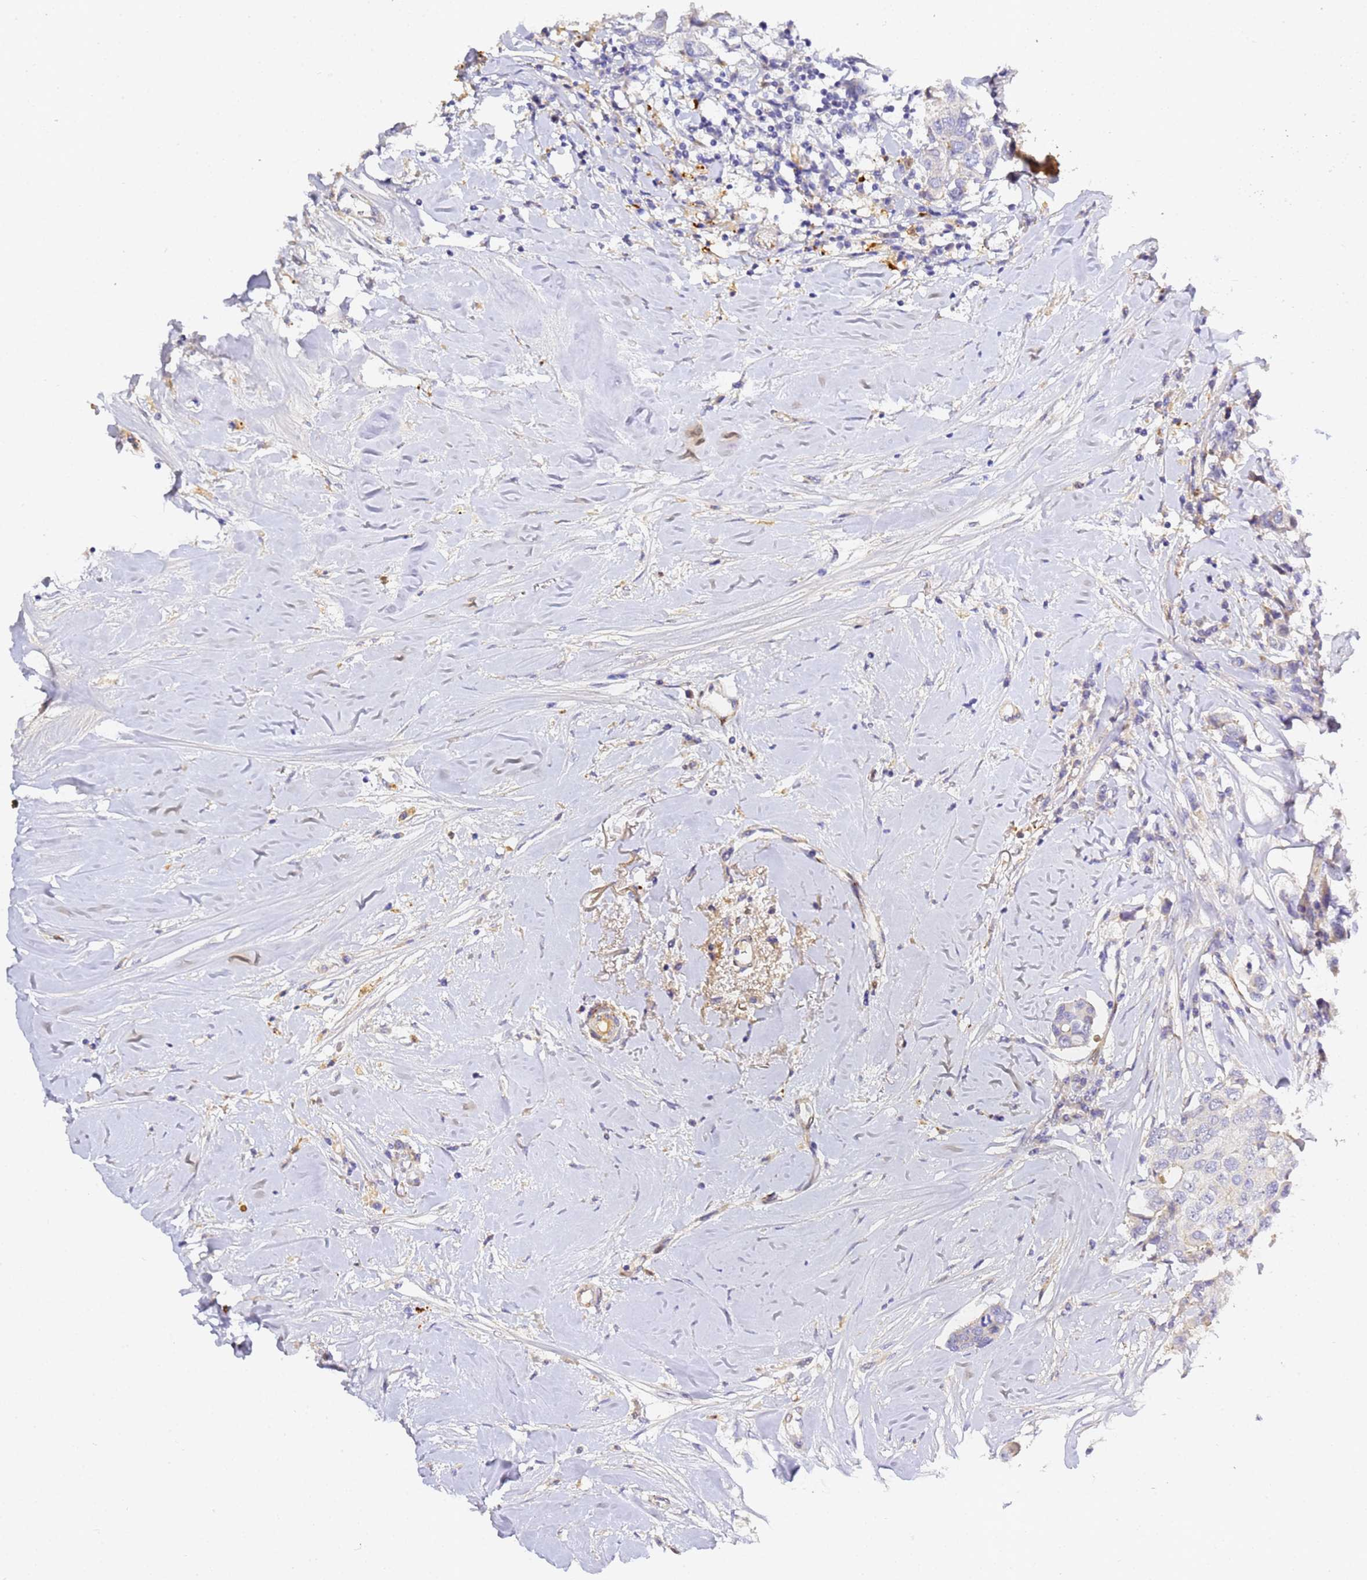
{"staining": {"intensity": "negative", "quantity": "none", "location": "none"}, "tissue": "breast cancer", "cell_type": "Tumor cells", "image_type": "cancer", "snomed": [{"axis": "morphology", "description": "Duct carcinoma"}, {"axis": "topography", "description": "Breast"}], "caption": "DAB immunohistochemical staining of breast intraductal carcinoma shows no significant expression in tumor cells.", "gene": "CFH", "patient": {"sex": "female", "age": 80}}